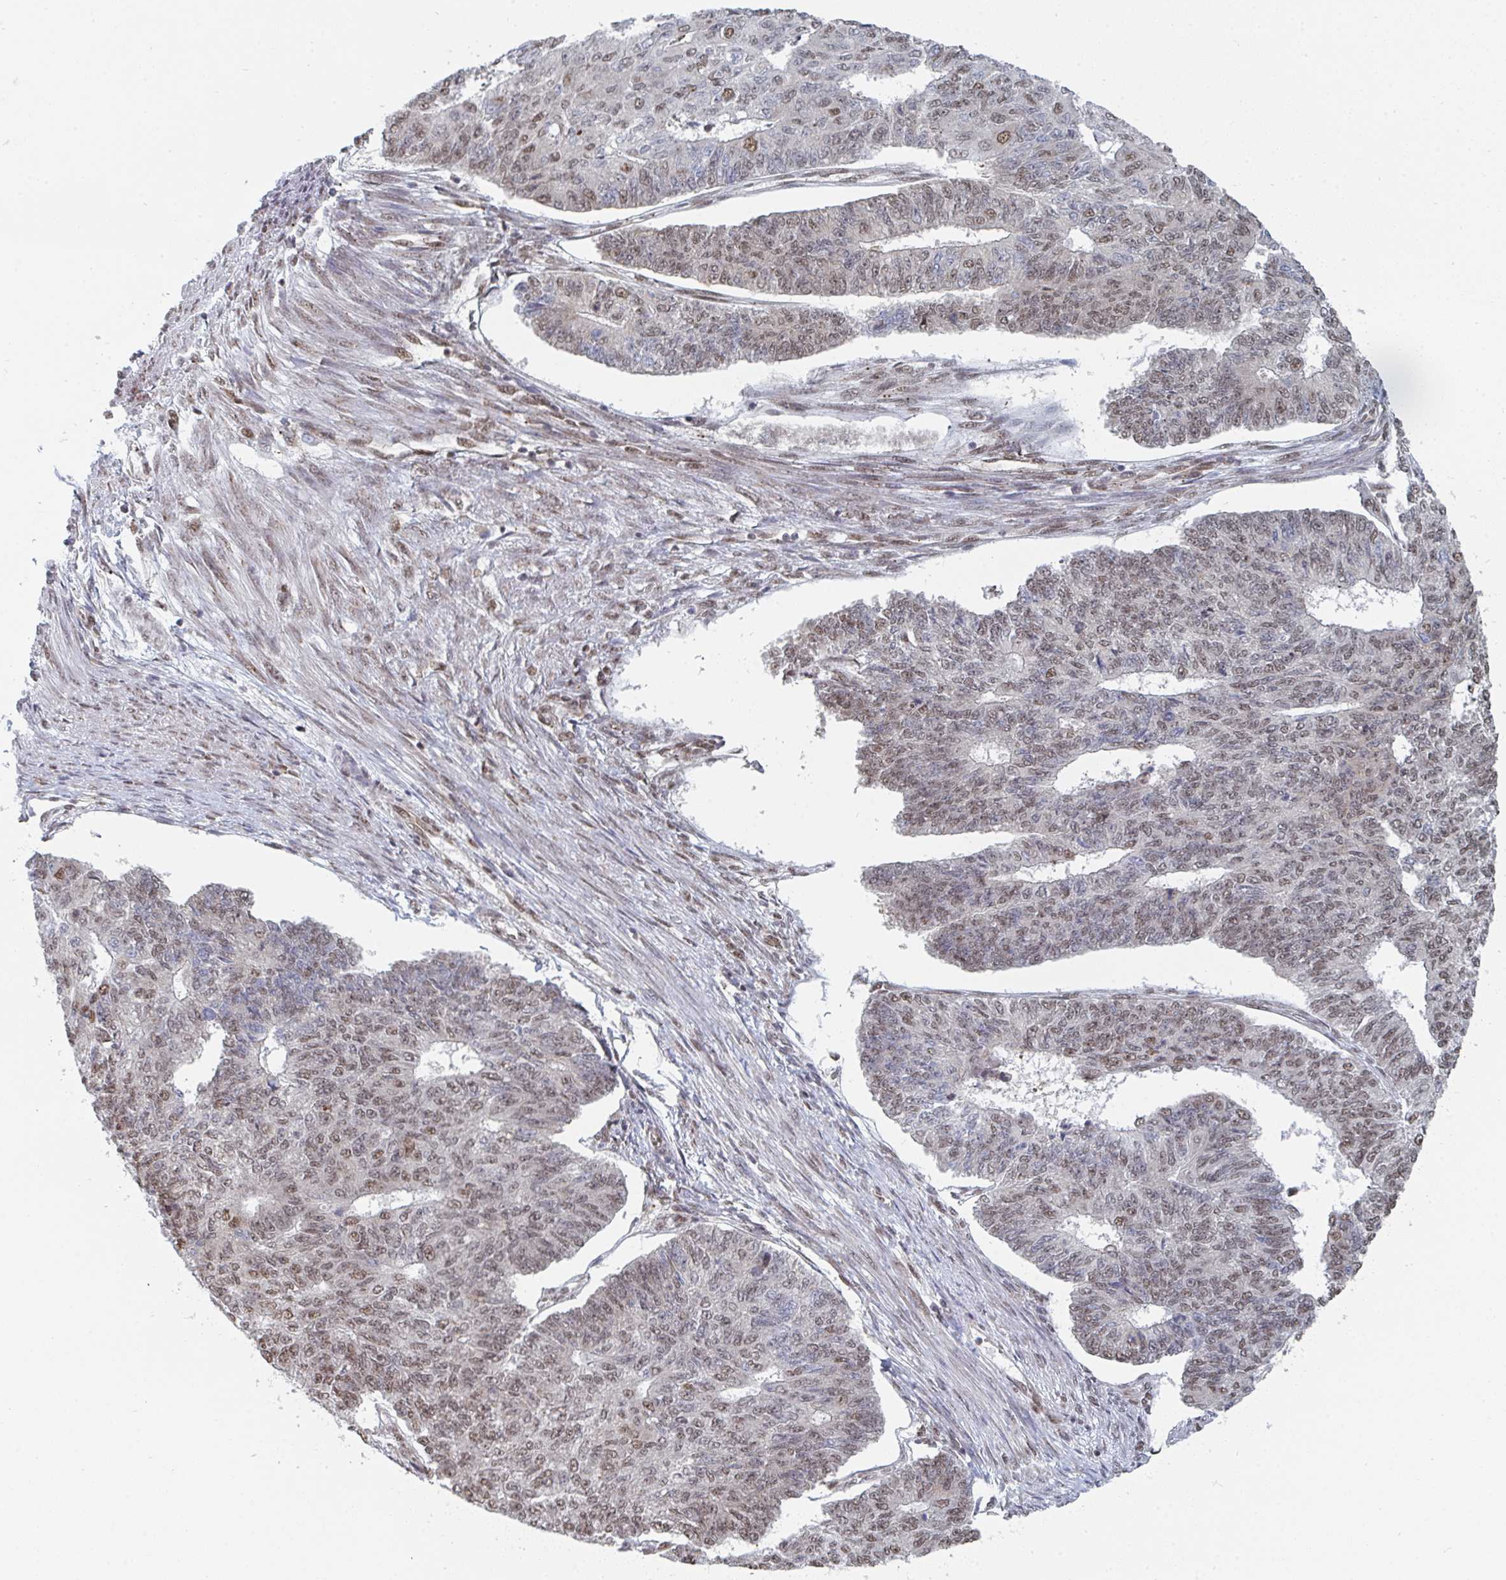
{"staining": {"intensity": "weak", "quantity": "25%-75%", "location": "nuclear"}, "tissue": "endometrial cancer", "cell_type": "Tumor cells", "image_type": "cancer", "snomed": [{"axis": "morphology", "description": "Adenocarcinoma, NOS"}, {"axis": "topography", "description": "Endometrium"}], "caption": "Immunohistochemical staining of human adenocarcinoma (endometrial) exhibits low levels of weak nuclear protein expression in about 25%-75% of tumor cells.", "gene": "MBNL1", "patient": {"sex": "female", "age": 32}}